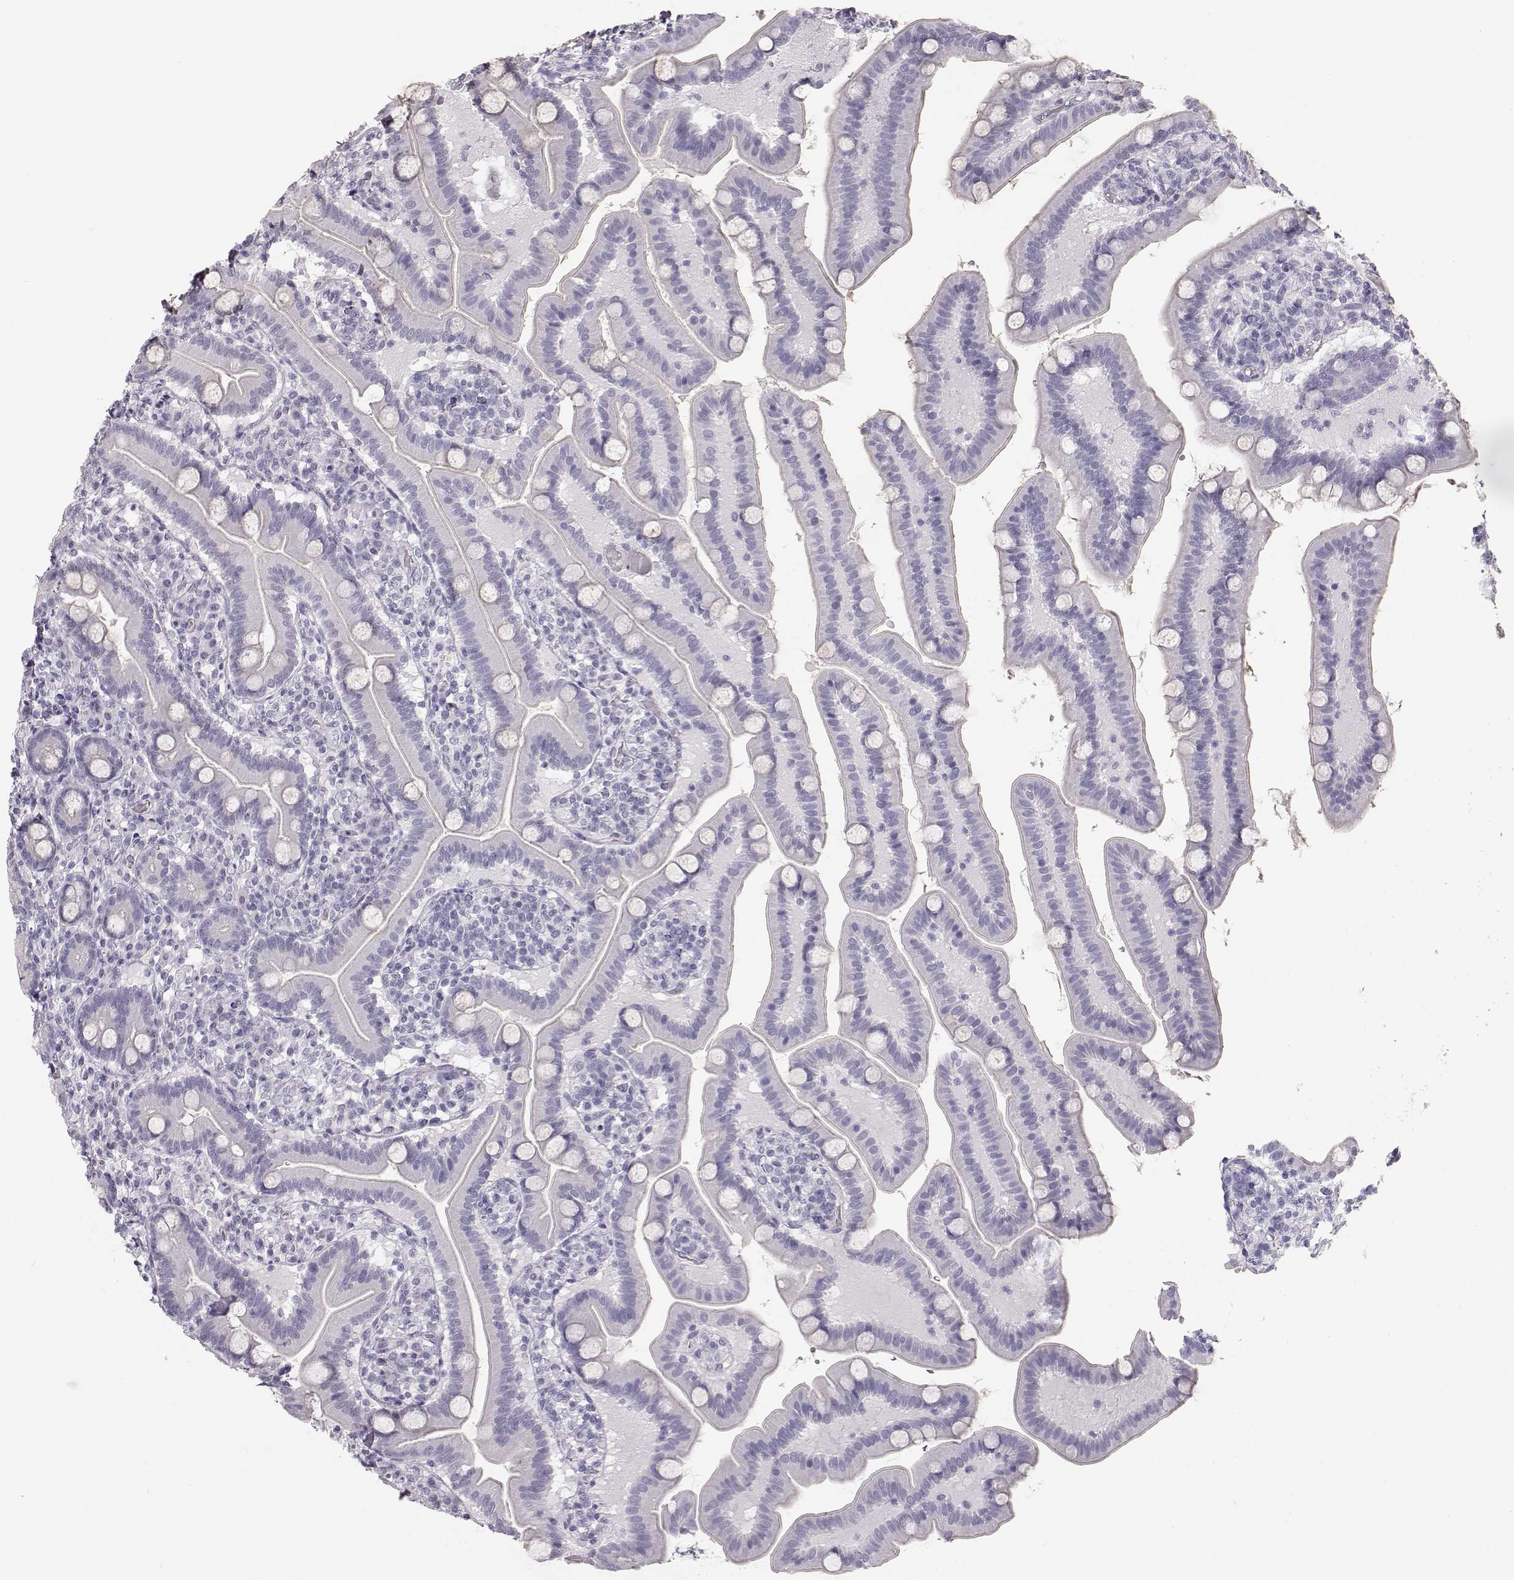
{"staining": {"intensity": "negative", "quantity": "none", "location": "none"}, "tissue": "small intestine", "cell_type": "Glandular cells", "image_type": "normal", "snomed": [{"axis": "morphology", "description": "Normal tissue, NOS"}, {"axis": "topography", "description": "Small intestine"}], "caption": "Small intestine stained for a protein using IHC exhibits no positivity glandular cells.", "gene": "KRTAP16", "patient": {"sex": "male", "age": 66}}